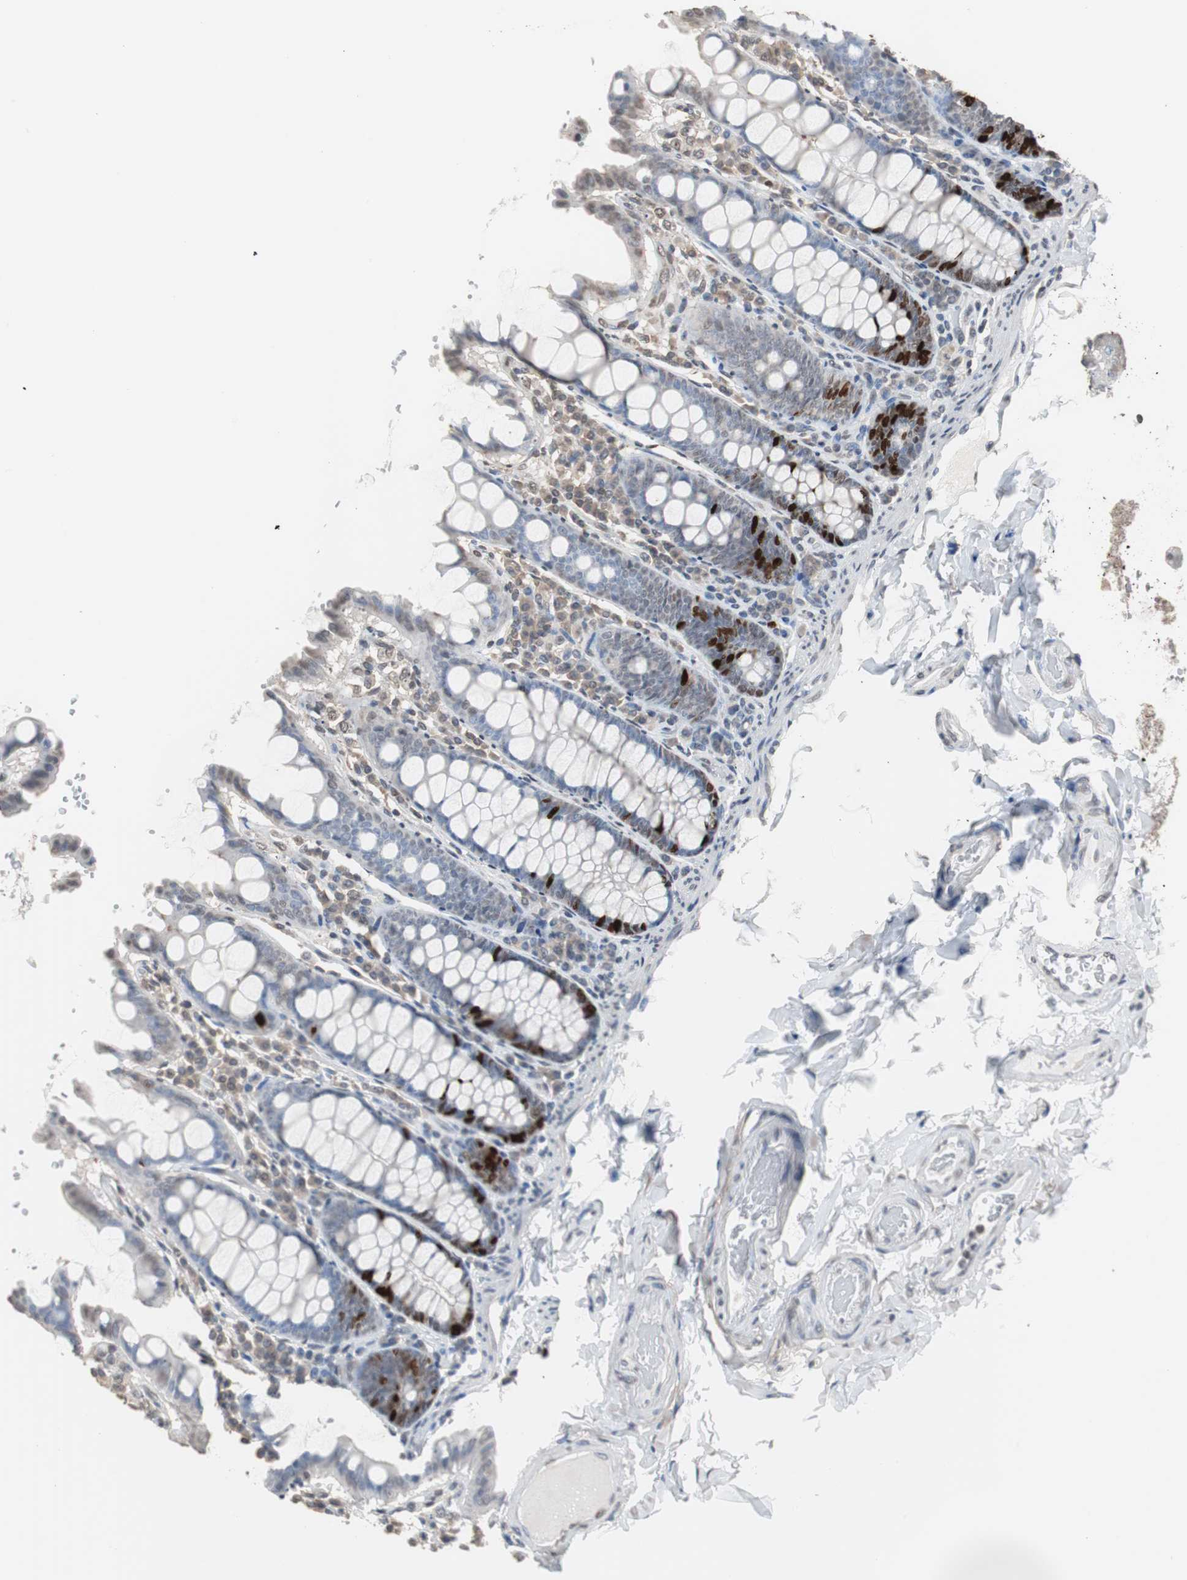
{"staining": {"intensity": "negative", "quantity": "none", "location": "none"}, "tissue": "colon", "cell_type": "Endothelial cells", "image_type": "normal", "snomed": [{"axis": "morphology", "description": "Normal tissue, NOS"}, {"axis": "topography", "description": "Colon"}], "caption": "Immunohistochemistry of normal human colon reveals no expression in endothelial cells.", "gene": "TOP2A", "patient": {"sex": "female", "age": 61}}